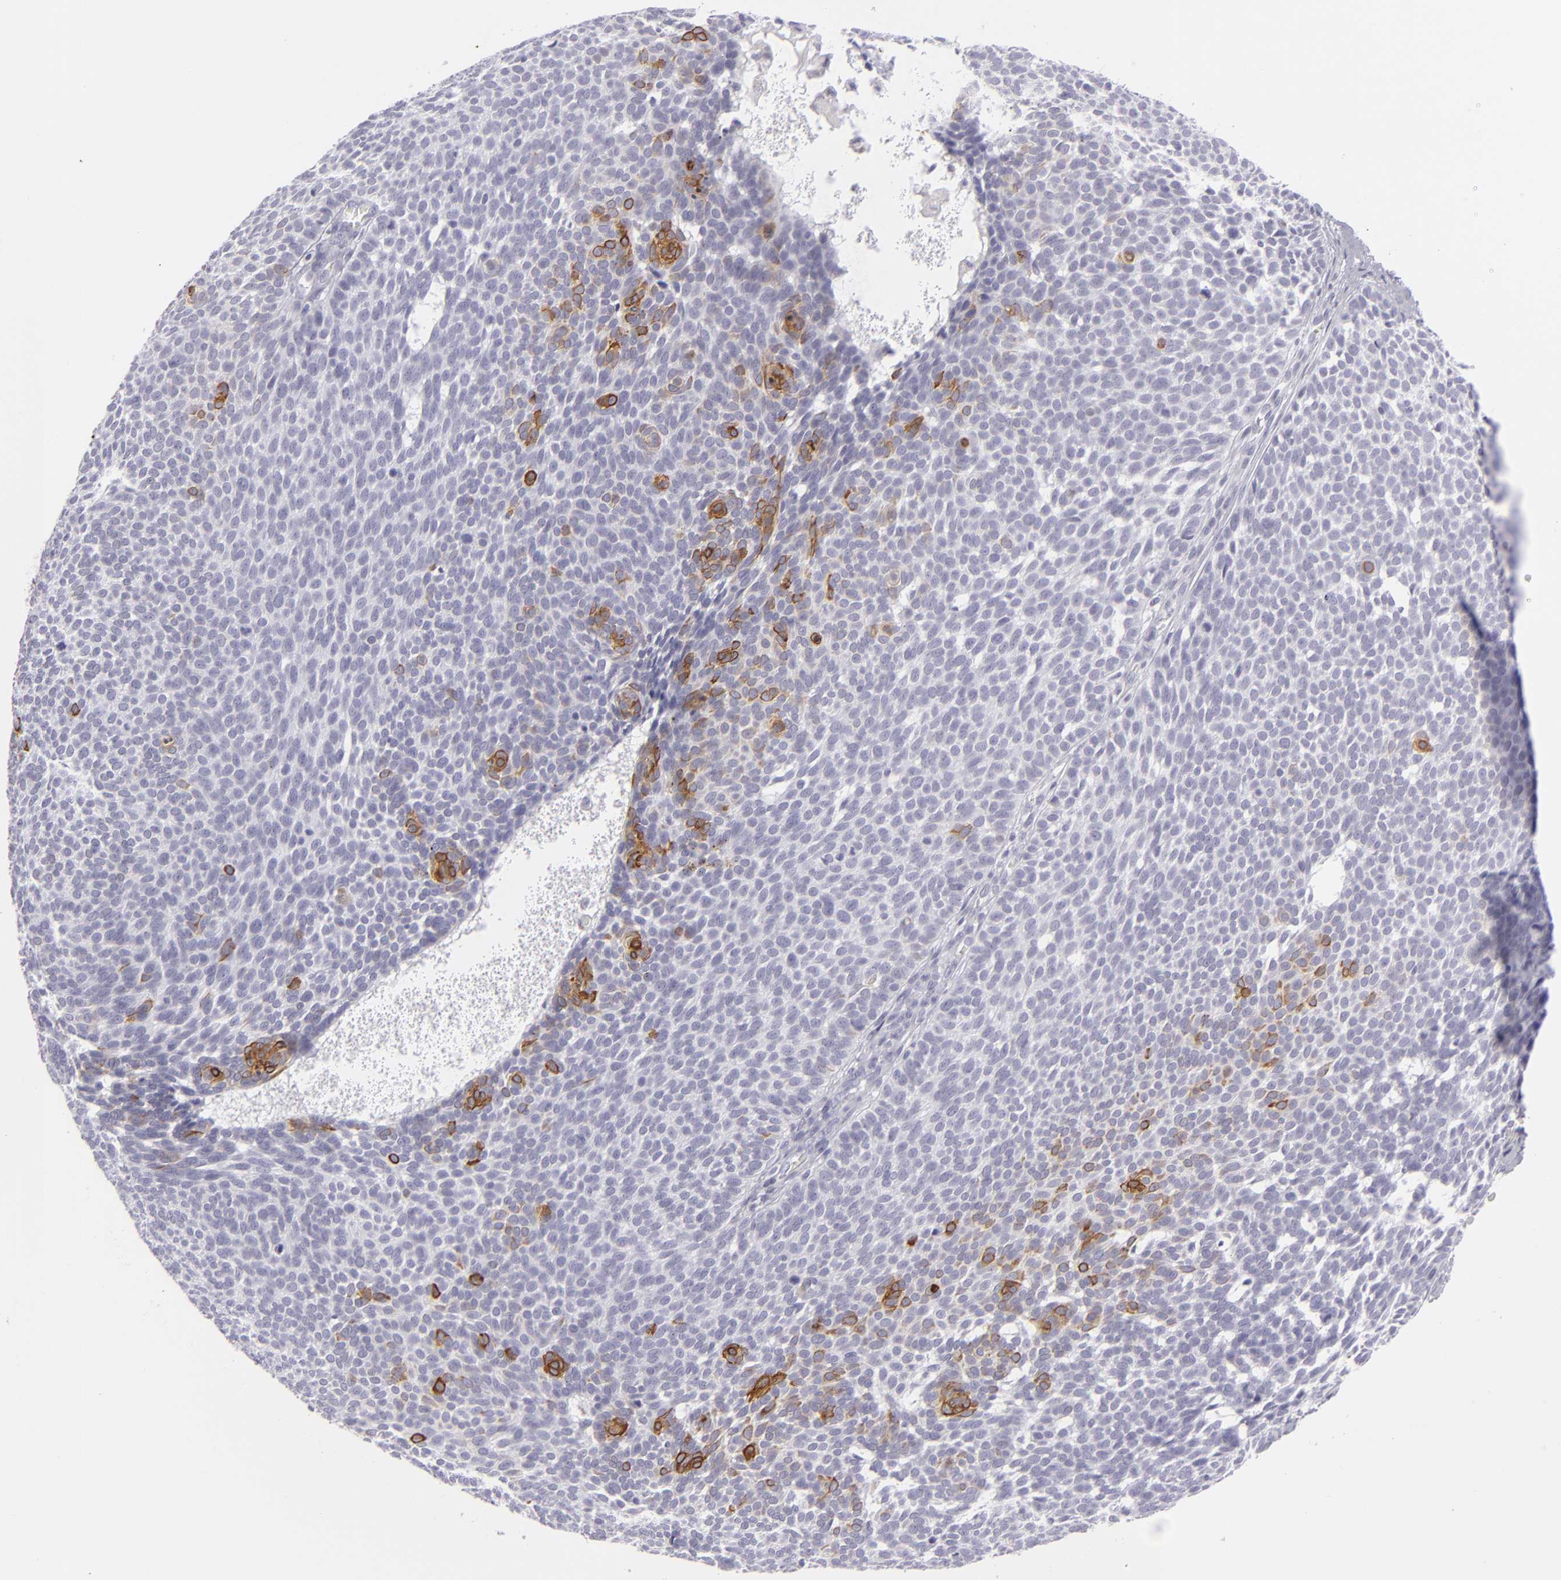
{"staining": {"intensity": "moderate", "quantity": "<25%", "location": "cytoplasmic/membranous"}, "tissue": "skin cancer", "cell_type": "Tumor cells", "image_type": "cancer", "snomed": [{"axis": "morphology", "description": "Basal cell carcinoma"}, {"axis": "topography", "description": "Skin"}], "caption": "An image of skin cancer stained for a protein displays moderate cytoplasmic/membranous brown staining in tumor cells.", "gene": "KRT1", "patient": {"sex": "male", "age": 63}}